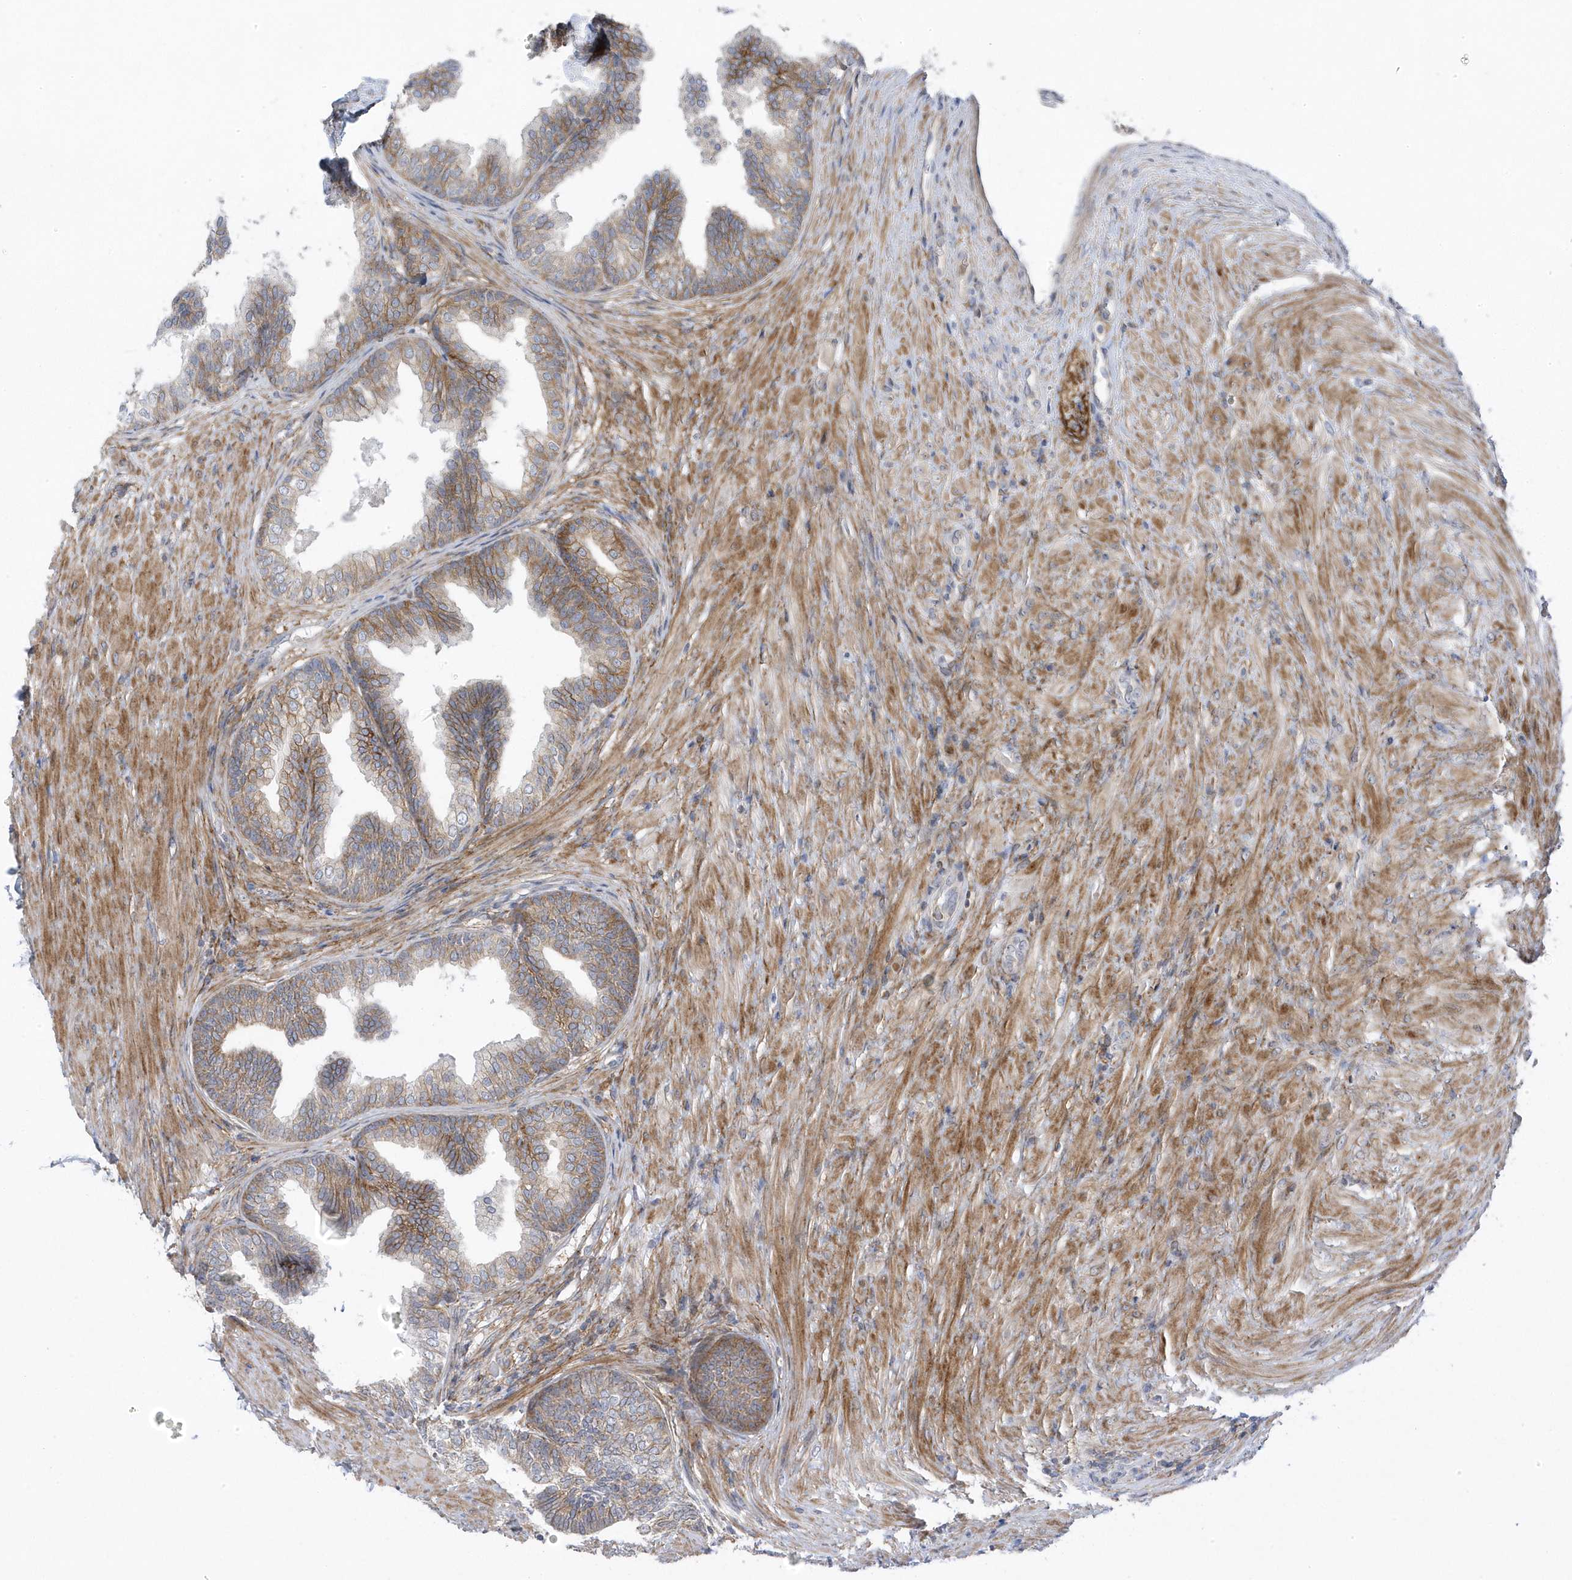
{"staining": {"intensity": "moderate", "quantity": "25%-75%", "location": "cytoplasmic/membranous"}, "tissue": "prostate", "cell_type": "Glandular cells", "image_type": "normal", "snomed": [{"axis": "morphology", "description": "Normal tissue, NOS"}, {"axis": "topography", "description": "Prostate"}], "caption": "Moderate cytoplasmic/membranous staining is identified in about 25%-75% of glandular cells in unremarkable prostate. The protein of interest is shown in brown color, while the nuclei are stained blue.", "gene": "ANAPC1", "patient": {"sex": "male", "age": 76}}